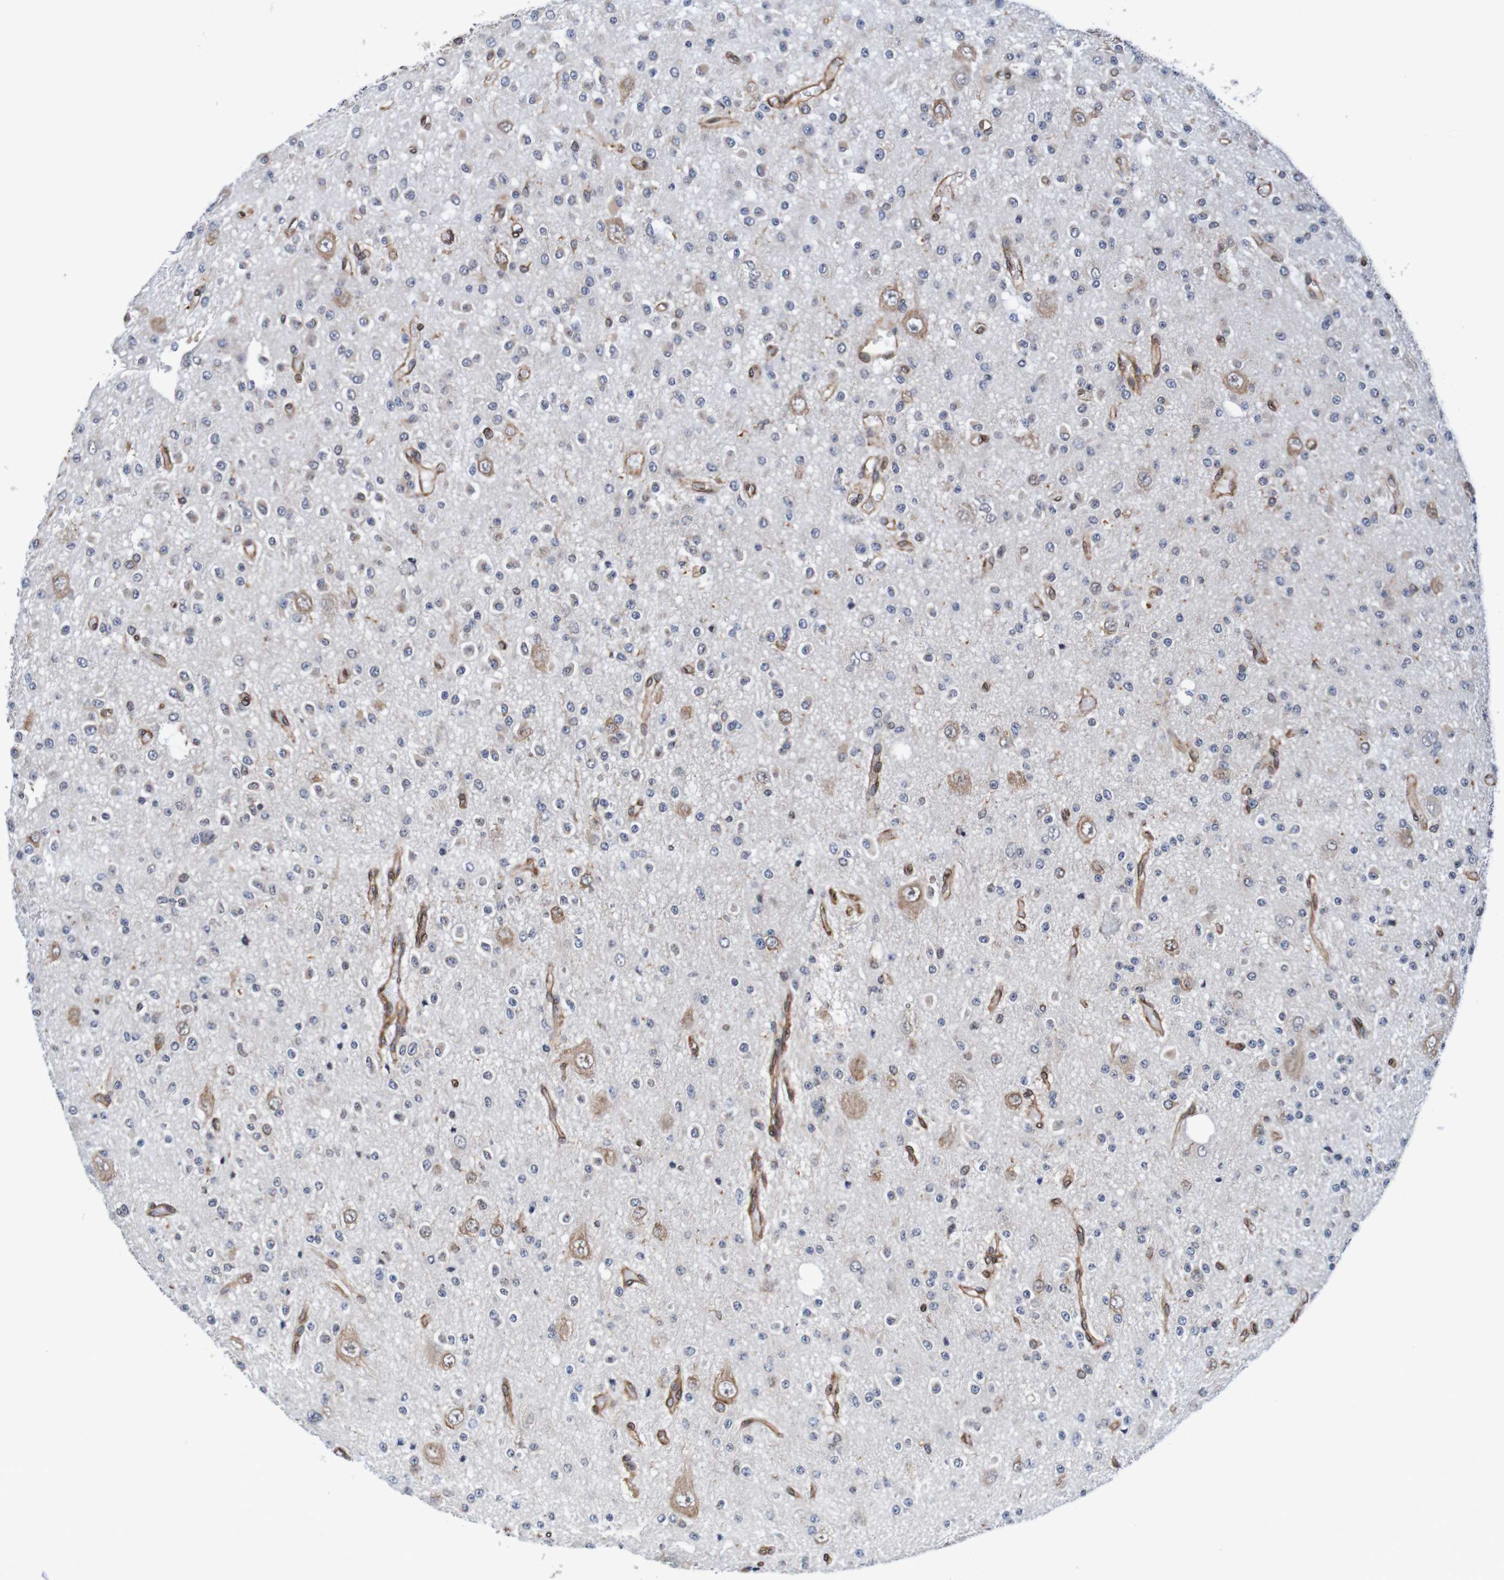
{"staining": {"intensity": "weak", "quantity": "25%-75%", "location": "cytoplasmic/membranous"}, "tissue": "glioma", "cell_type": "Tumor cells", "image_type": "cancer", "snomed": [{"axis": "morphology", "description": "Glioma, malignant, Low grade"}, {"axis": "topography", "description": "Brain"}], "caption": "Glioma stained with a protein marker demonstrates weak staining in tumor cells.", "gene": "TMEM109", "patient": {"sex": "male", "age": 38}}